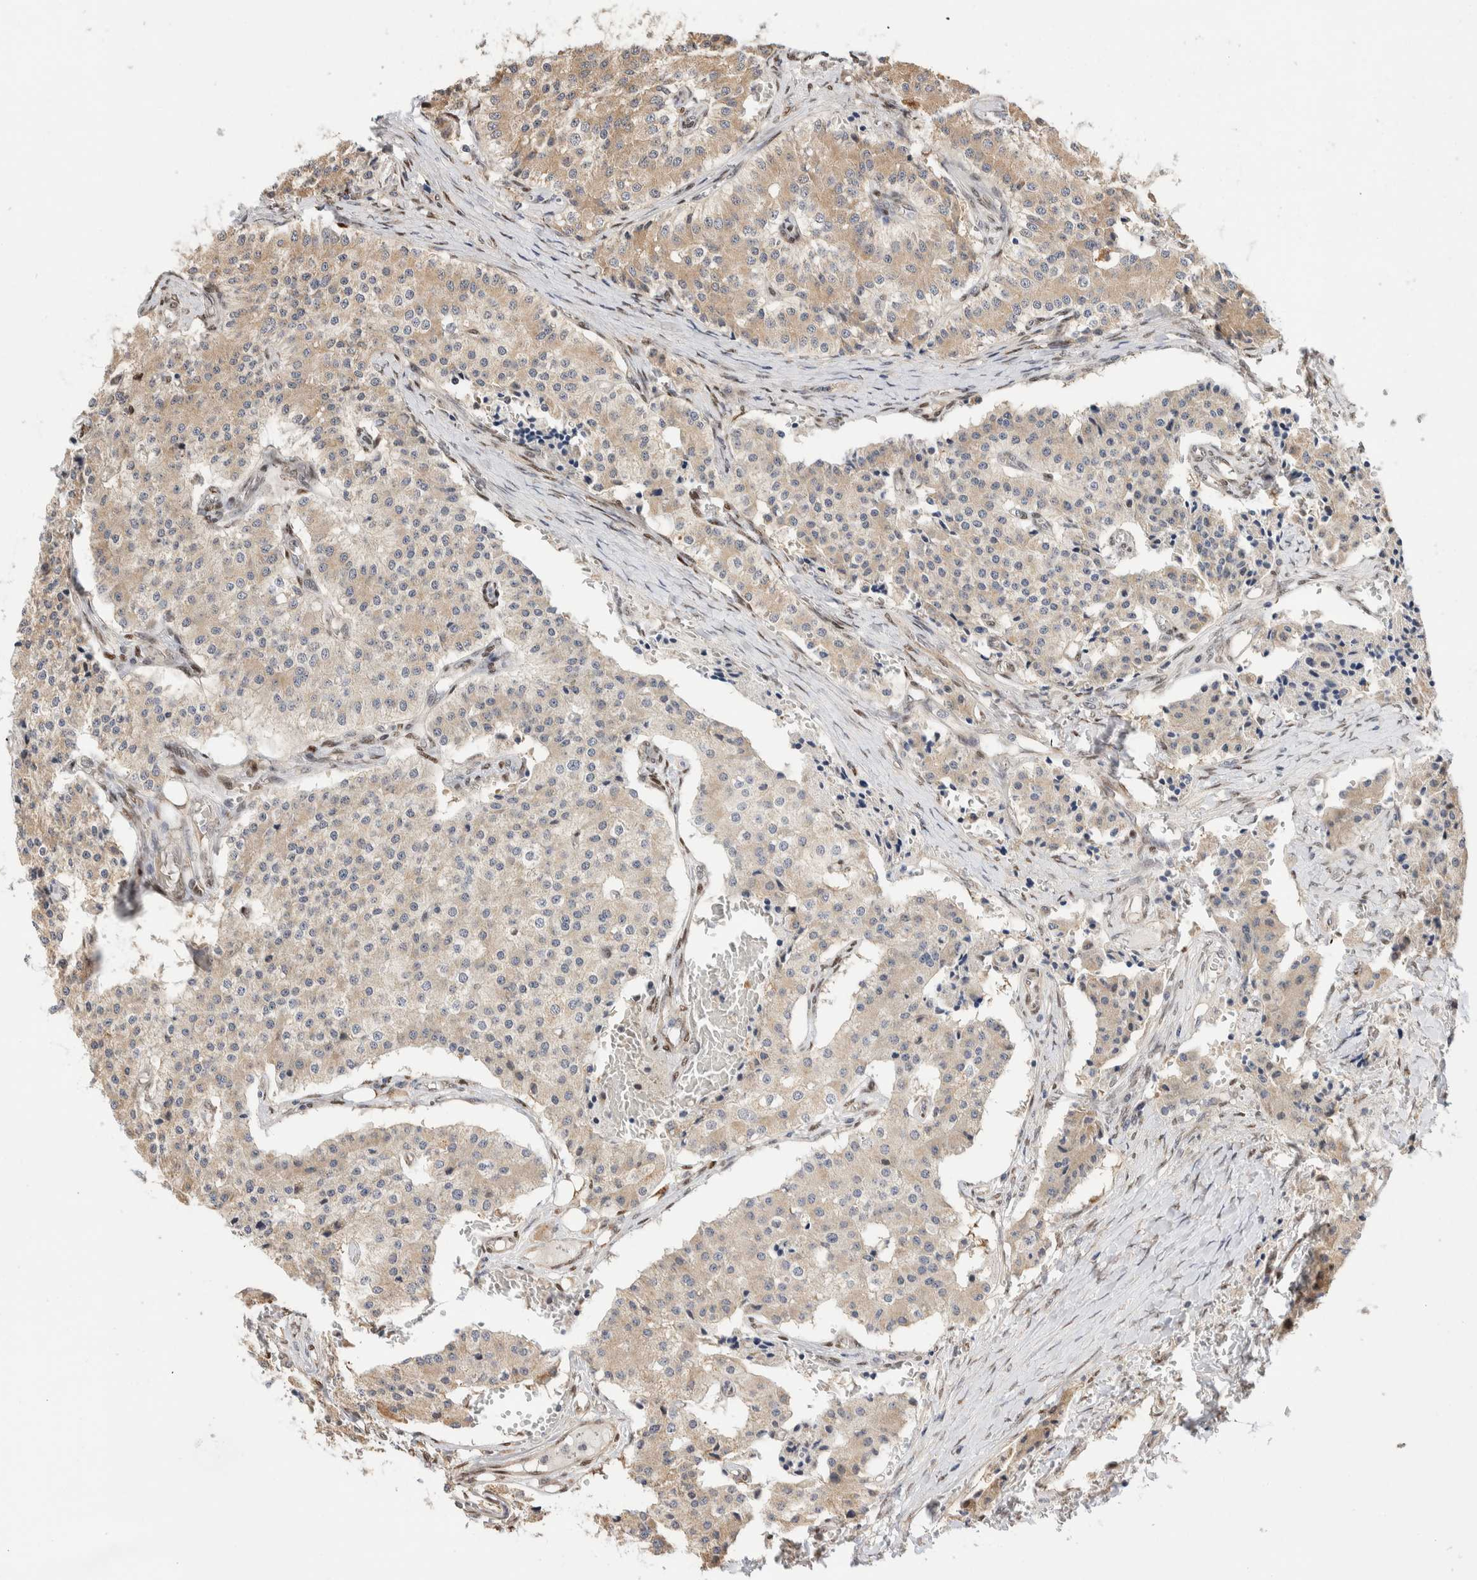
{"staining": {"intensity": "moderate", "quantity": ">75%", "location": "cytoplasmic/membranous"}, "tissue": "carcinoid", "cell_type": "Tumor cells", "image_type": "cancer", "snomed": [{"axis": "morphology", "description": "Carcinoid, malignant, NOS"}, {"axis": "topography", "description": "Colon"}], "caption": "Human carcinoid stained for a protein (brown) reveals moderate cytoplasmic/membranous positive staining in approximately >75% of tumor cells.", "gene": "NSMAF", "patient": {"sex": "female", "age": 52}}